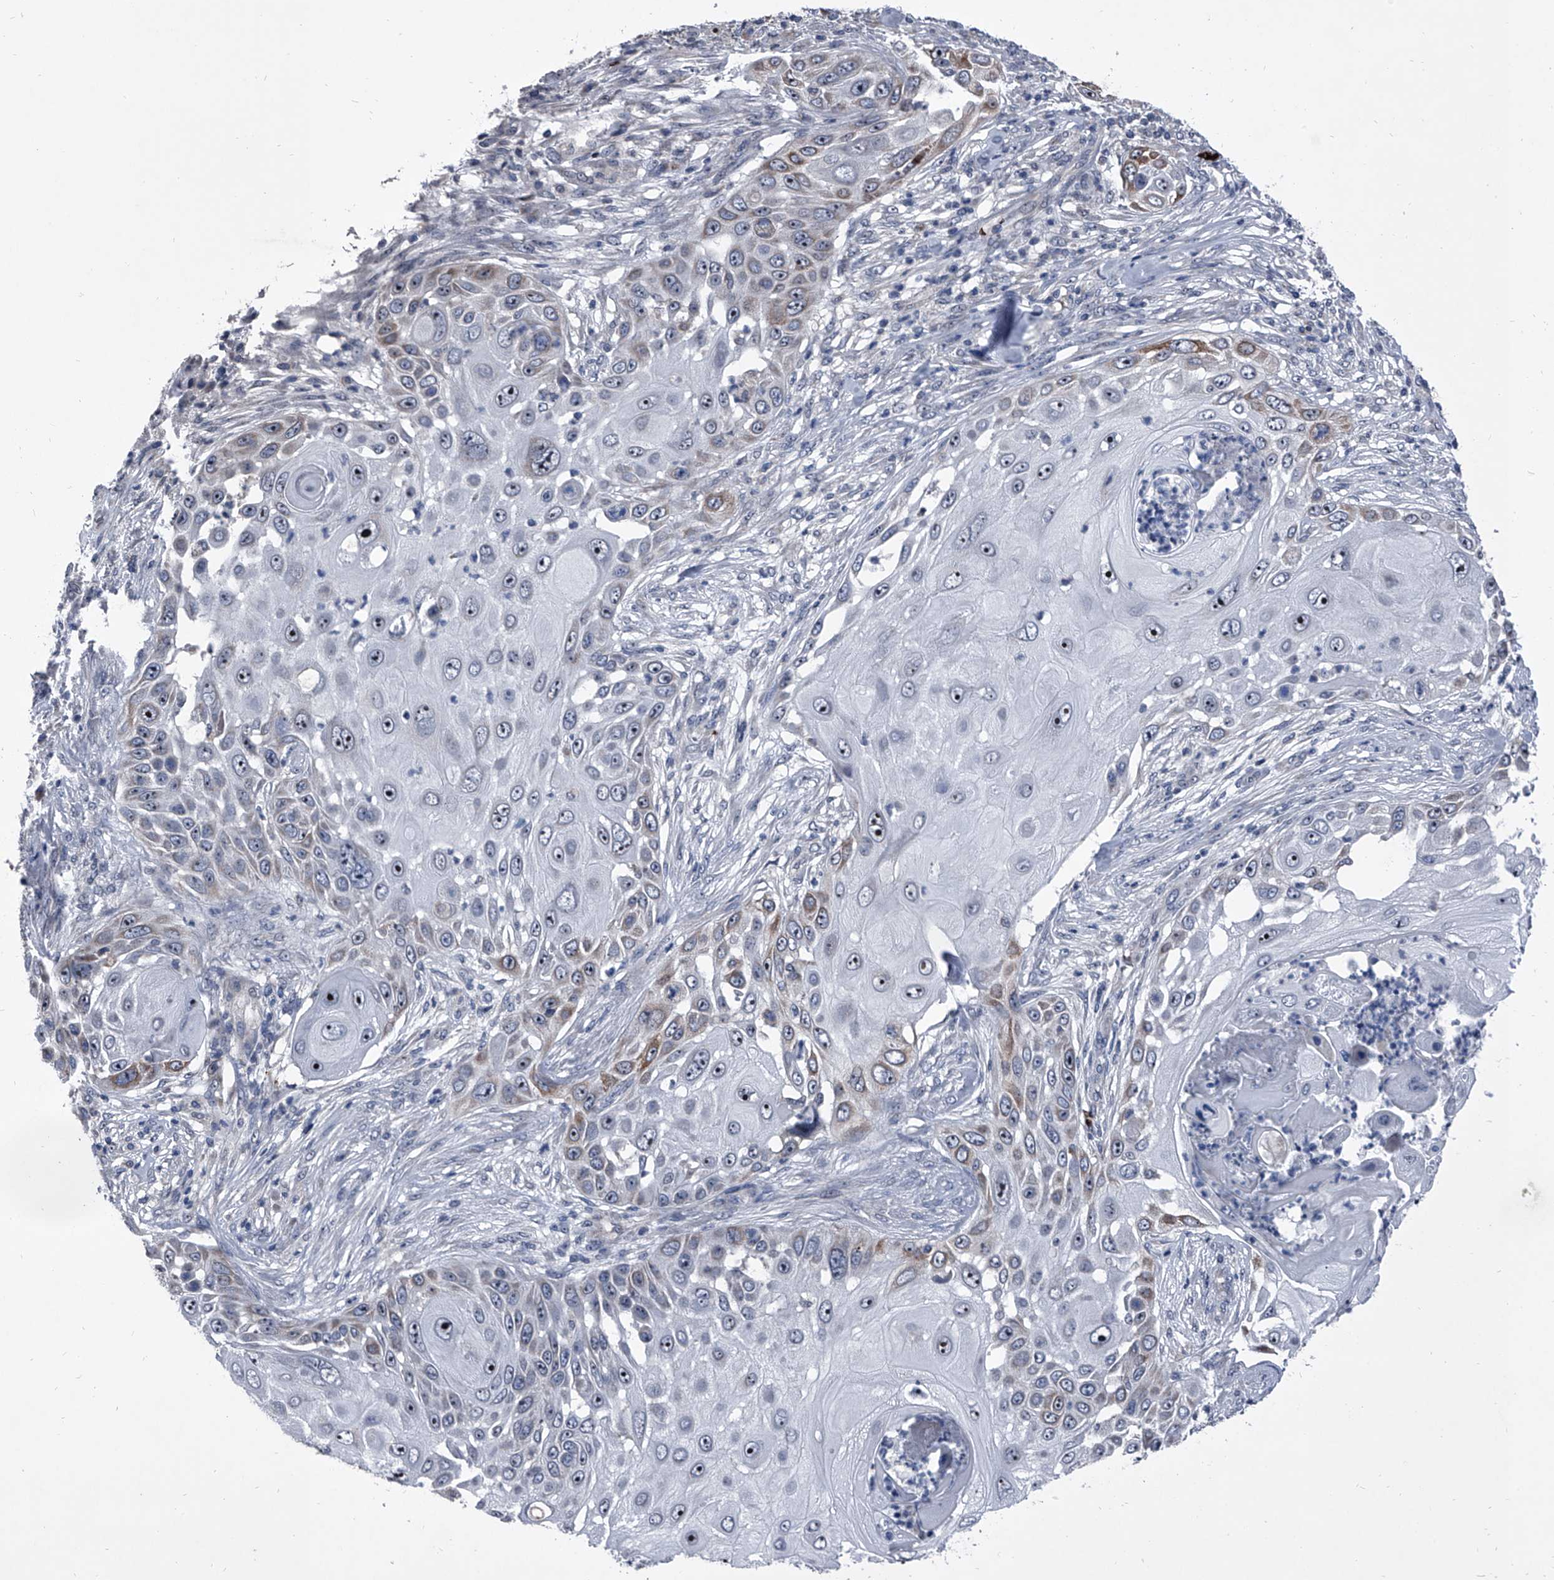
{"staining": {"intensity": "moderate", "quantity": "<25%", "location": "cytoplasmic/membranous,nuclear"}, "tissue": "skin cancer", "cell_type": "Tumor cells", "image_type": "cancer", "snomed": [{"axis": "morphology", "description": "Squamous cell carcinoma, NOS"}, {"axis": "topography", "description": "Skin"}], "caption": "About <25% of tumor cells in squamous cell carcinoma (skin) display moderate cytoplasmic/membranous and nuclear protein expression as visualized by brown immunohistochemical staining.", "gene": "CEP85L", "patient": {"sex": "female", "age": 44}}